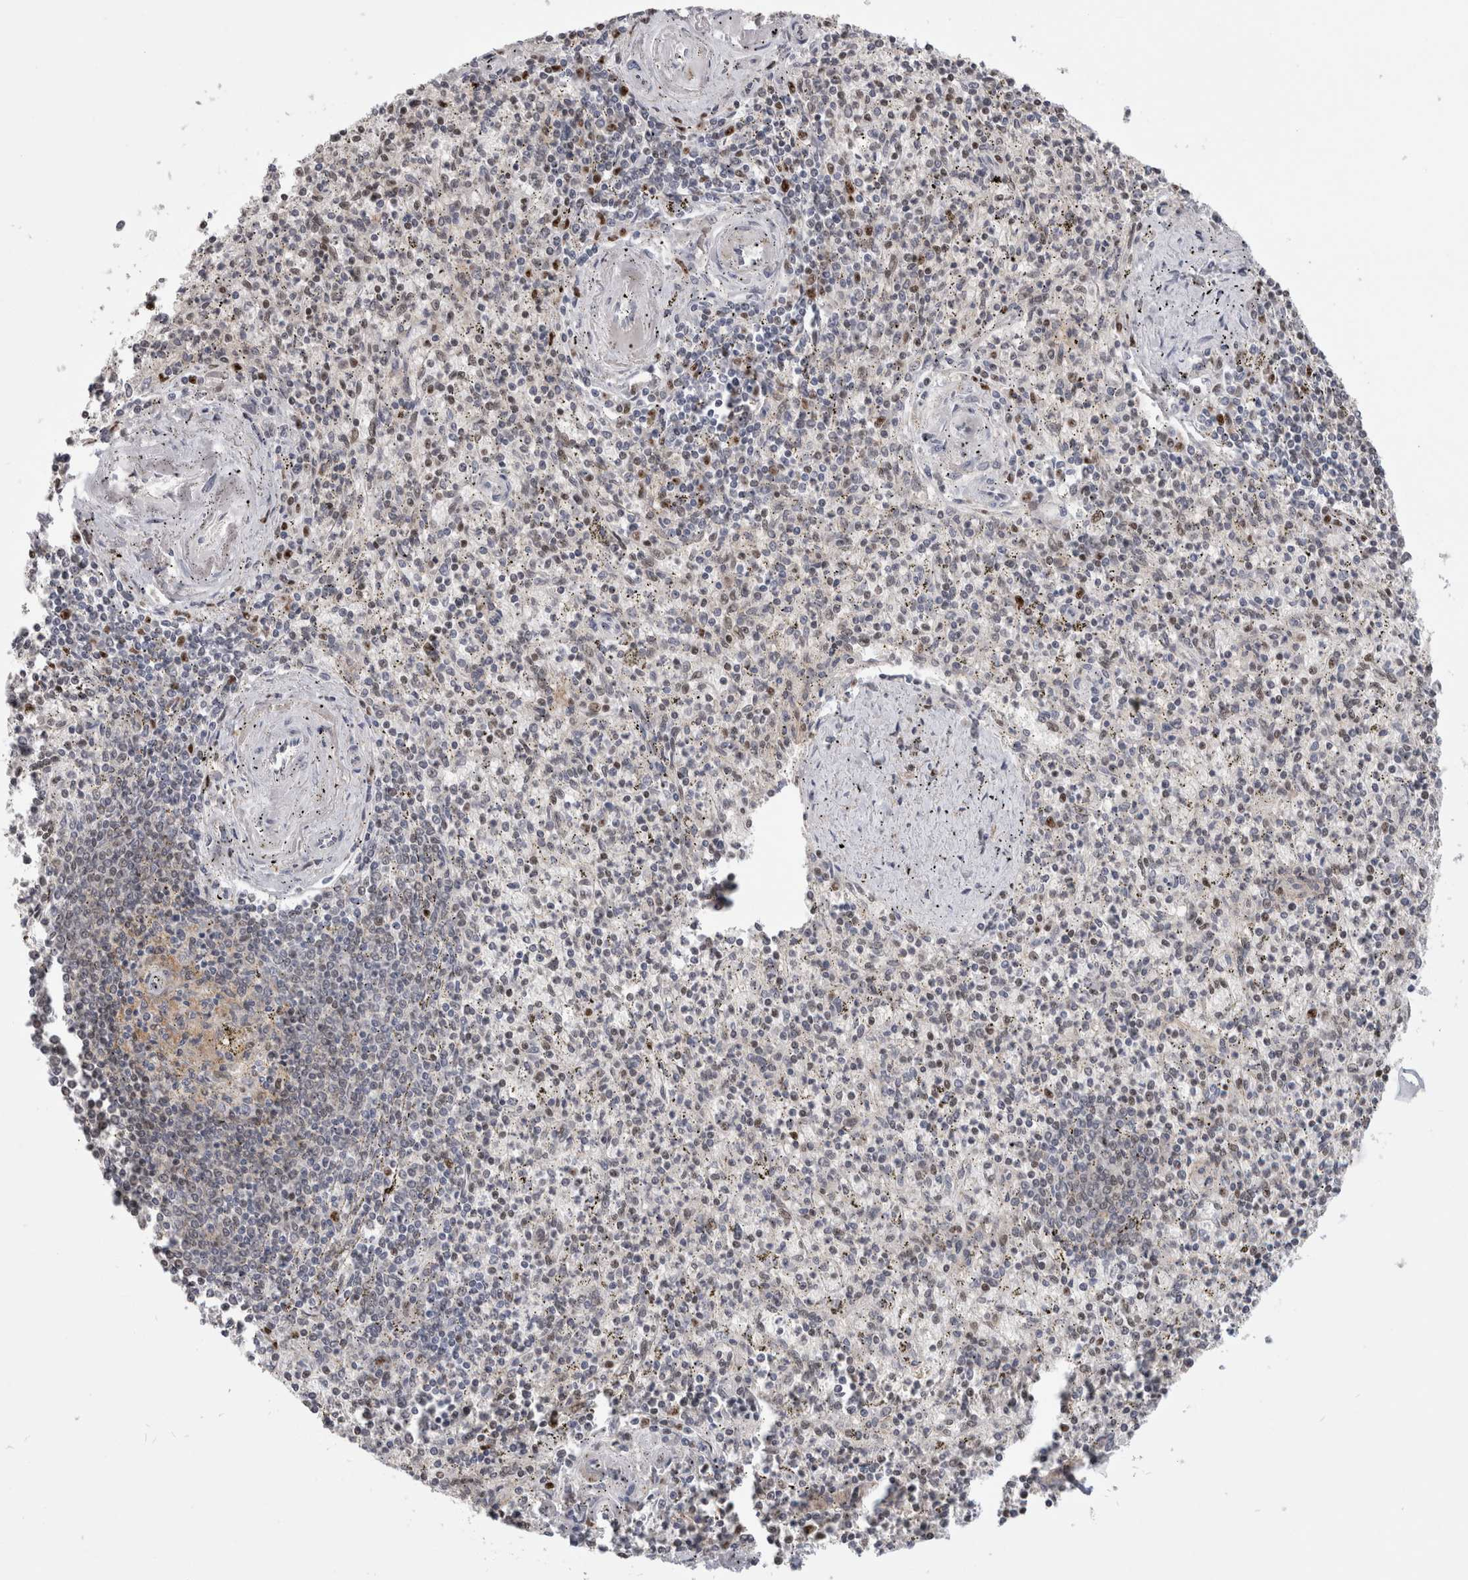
{"staining": {"intensity": "moderate", "quantity": "<25%", "location": "nuclear"}, "tissue": "spleen", "cell_type": "Cells in red pulp", "image_type": "normal", "snomed": [{"axis": "morphology", "description": "Normal tissue, NOS"}, {"axis": "topography", "description": "Spleen"}], "caption": "Spleen stained with immunohistochemistry shows moderate nuclear positivity in approximately <25% of cells in red pulp.", "gene": "SRARP", "patient": {"sex": "male", "age": 72}}